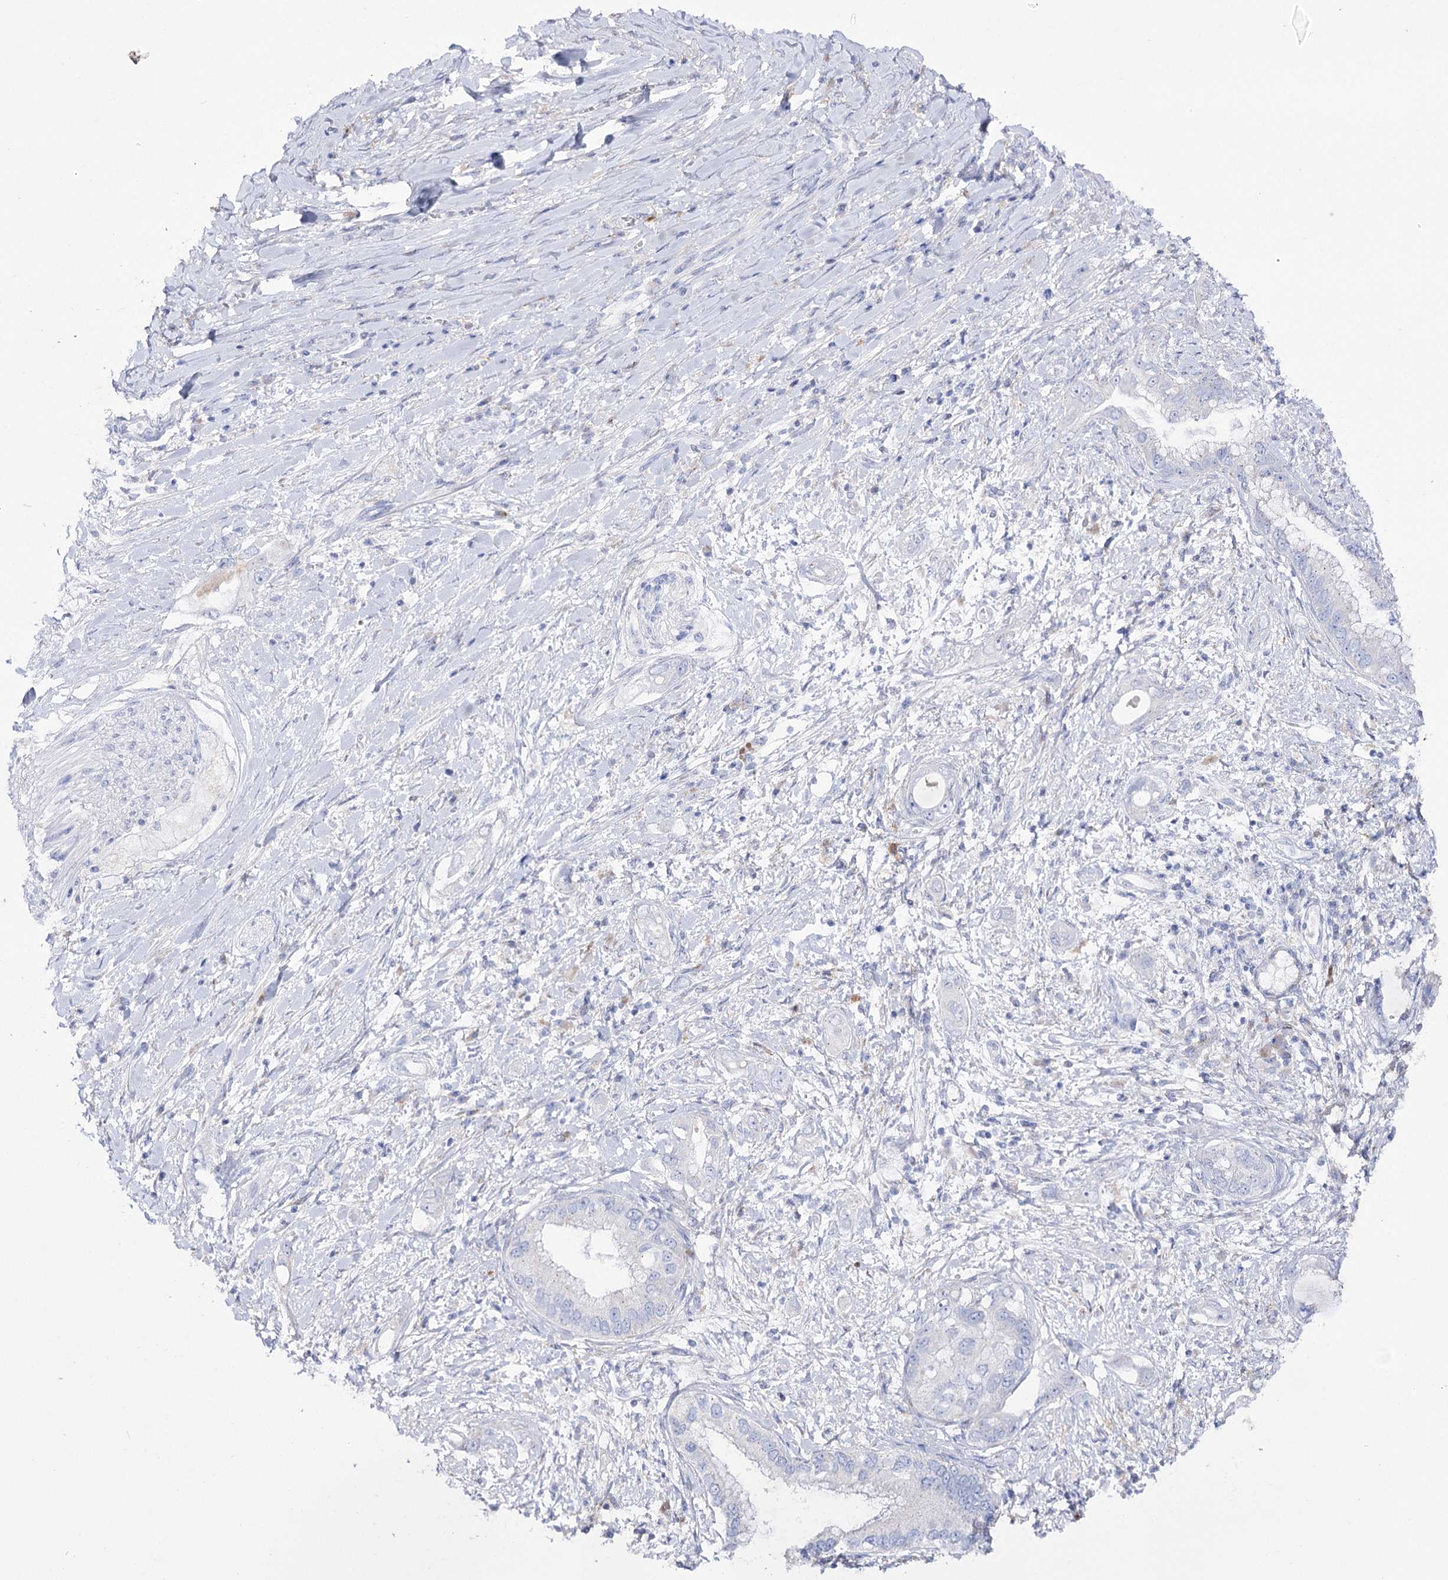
{"staining": {"intensity": "negative", "quantity": "none", "location": "none"}, "tissue": "pancreatic cancer", "cell_type": "Tumor cells", "image_type": "cancer", "snomed": [{"axis": "morphology", "description": "Inflammation, NOS"}, {"axis": "morphology", "description": "Adenocarcinoma, NOS"}, {"axis": "topography", "description": "Pancreas"}], "caption": "This is an immunohistochemistry (IHC) histopathology image of human pancreatic adenocarcinoma. There is no staining in tumor cells.", "gene": "NAGLU", "patient": {"sex": "female", "age": 56}}